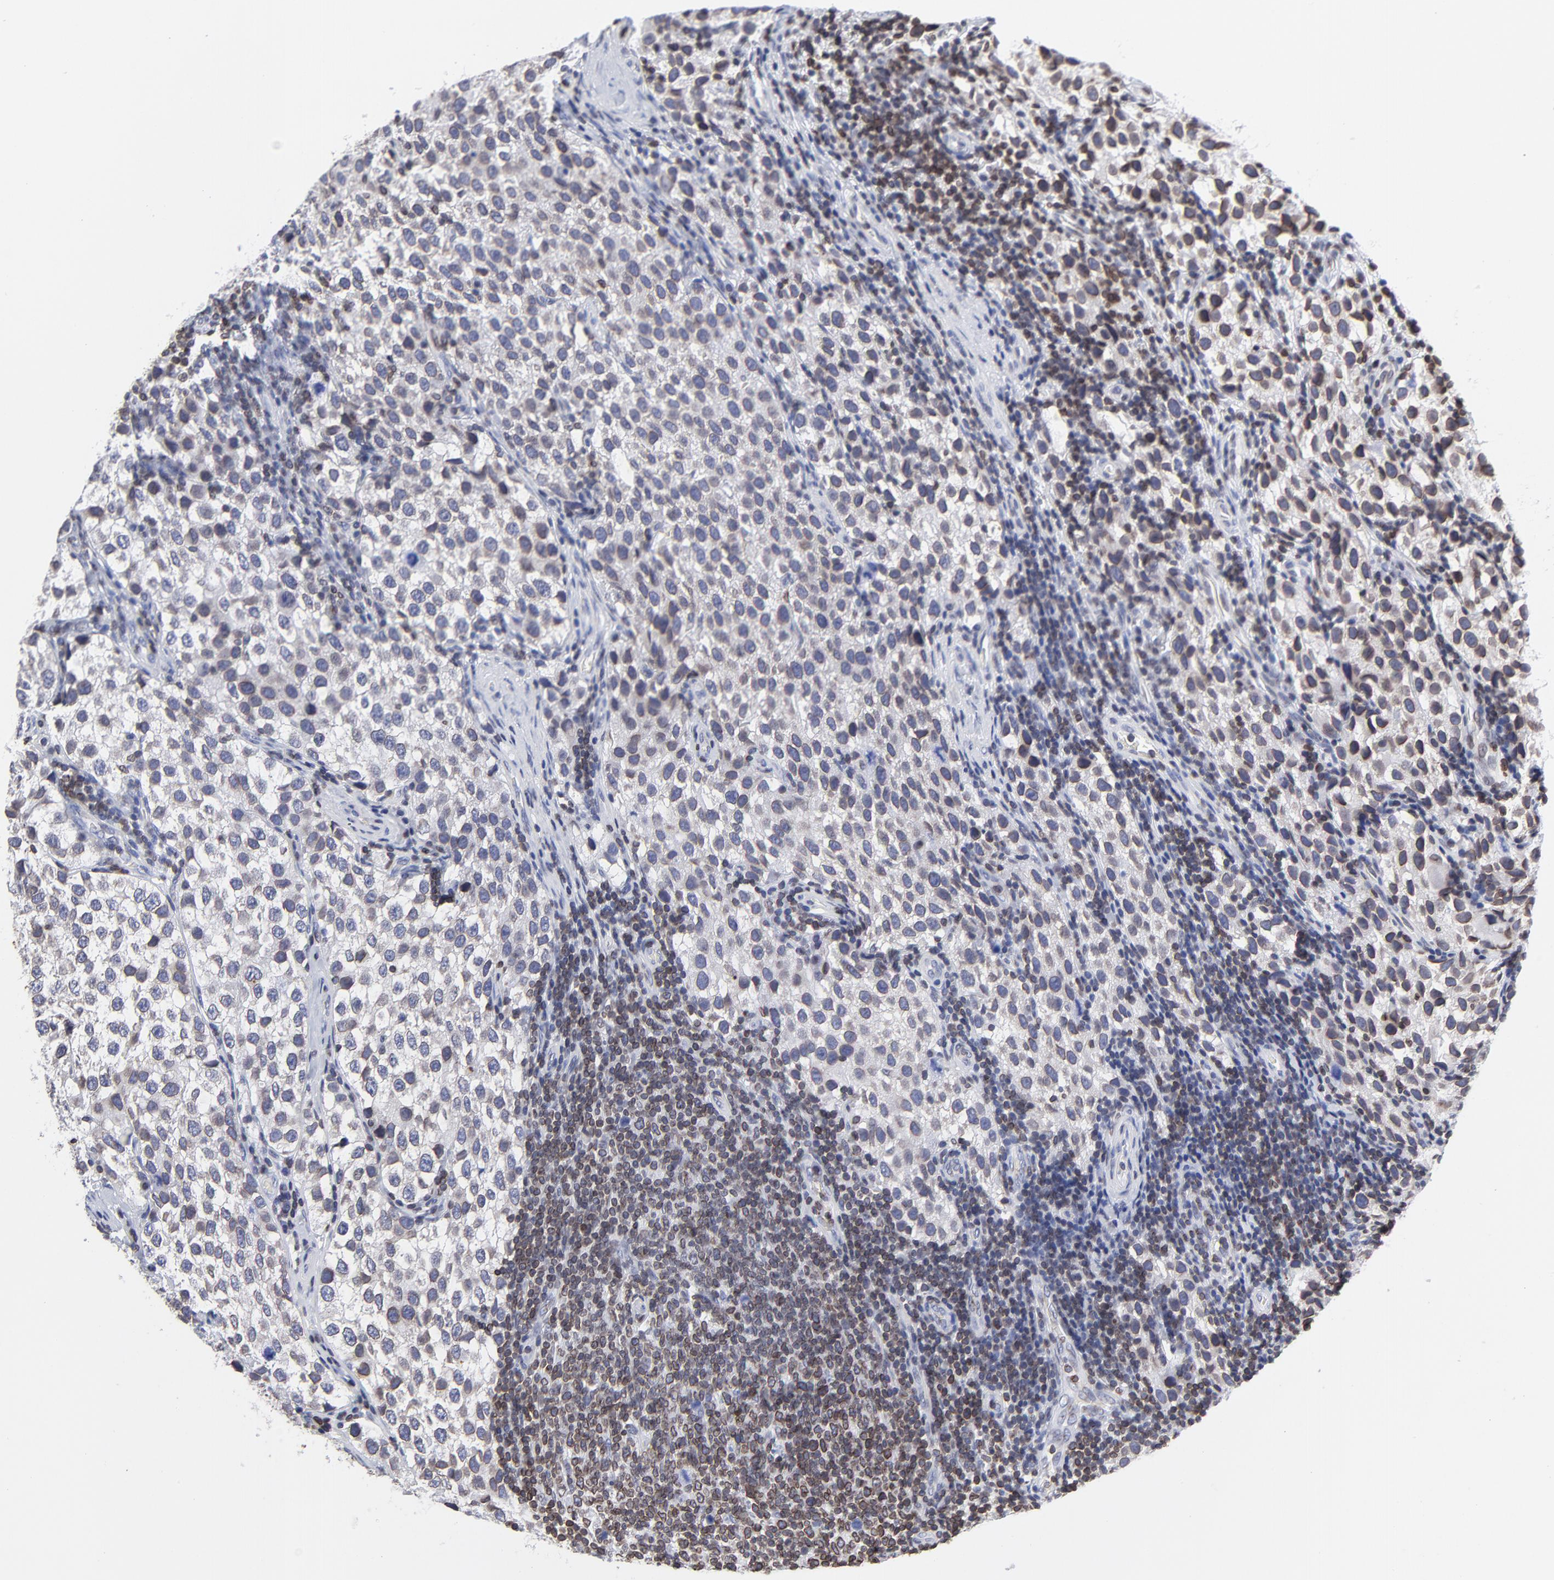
{"staining": {"intensity": "weak", "quantity": "25%-75%", "location": "cytoplasmic/membranous"}, "tissue": "testis cancer", "cell_type": "Tumor cells", "image_type": "cancer", "snomed": [{"axis": "morphology", "description": "Seminoma, NOS"}, {"axis": "topography", "description": "Testis"}], "caption": "This is a micrograph of immunohistochemistry staining of testis cancer, which shows weak staining in the cytoplasmic/membranous of tumor cells.", "gene": "THAP7", "patient": {"sex": "male", "age": 39}}